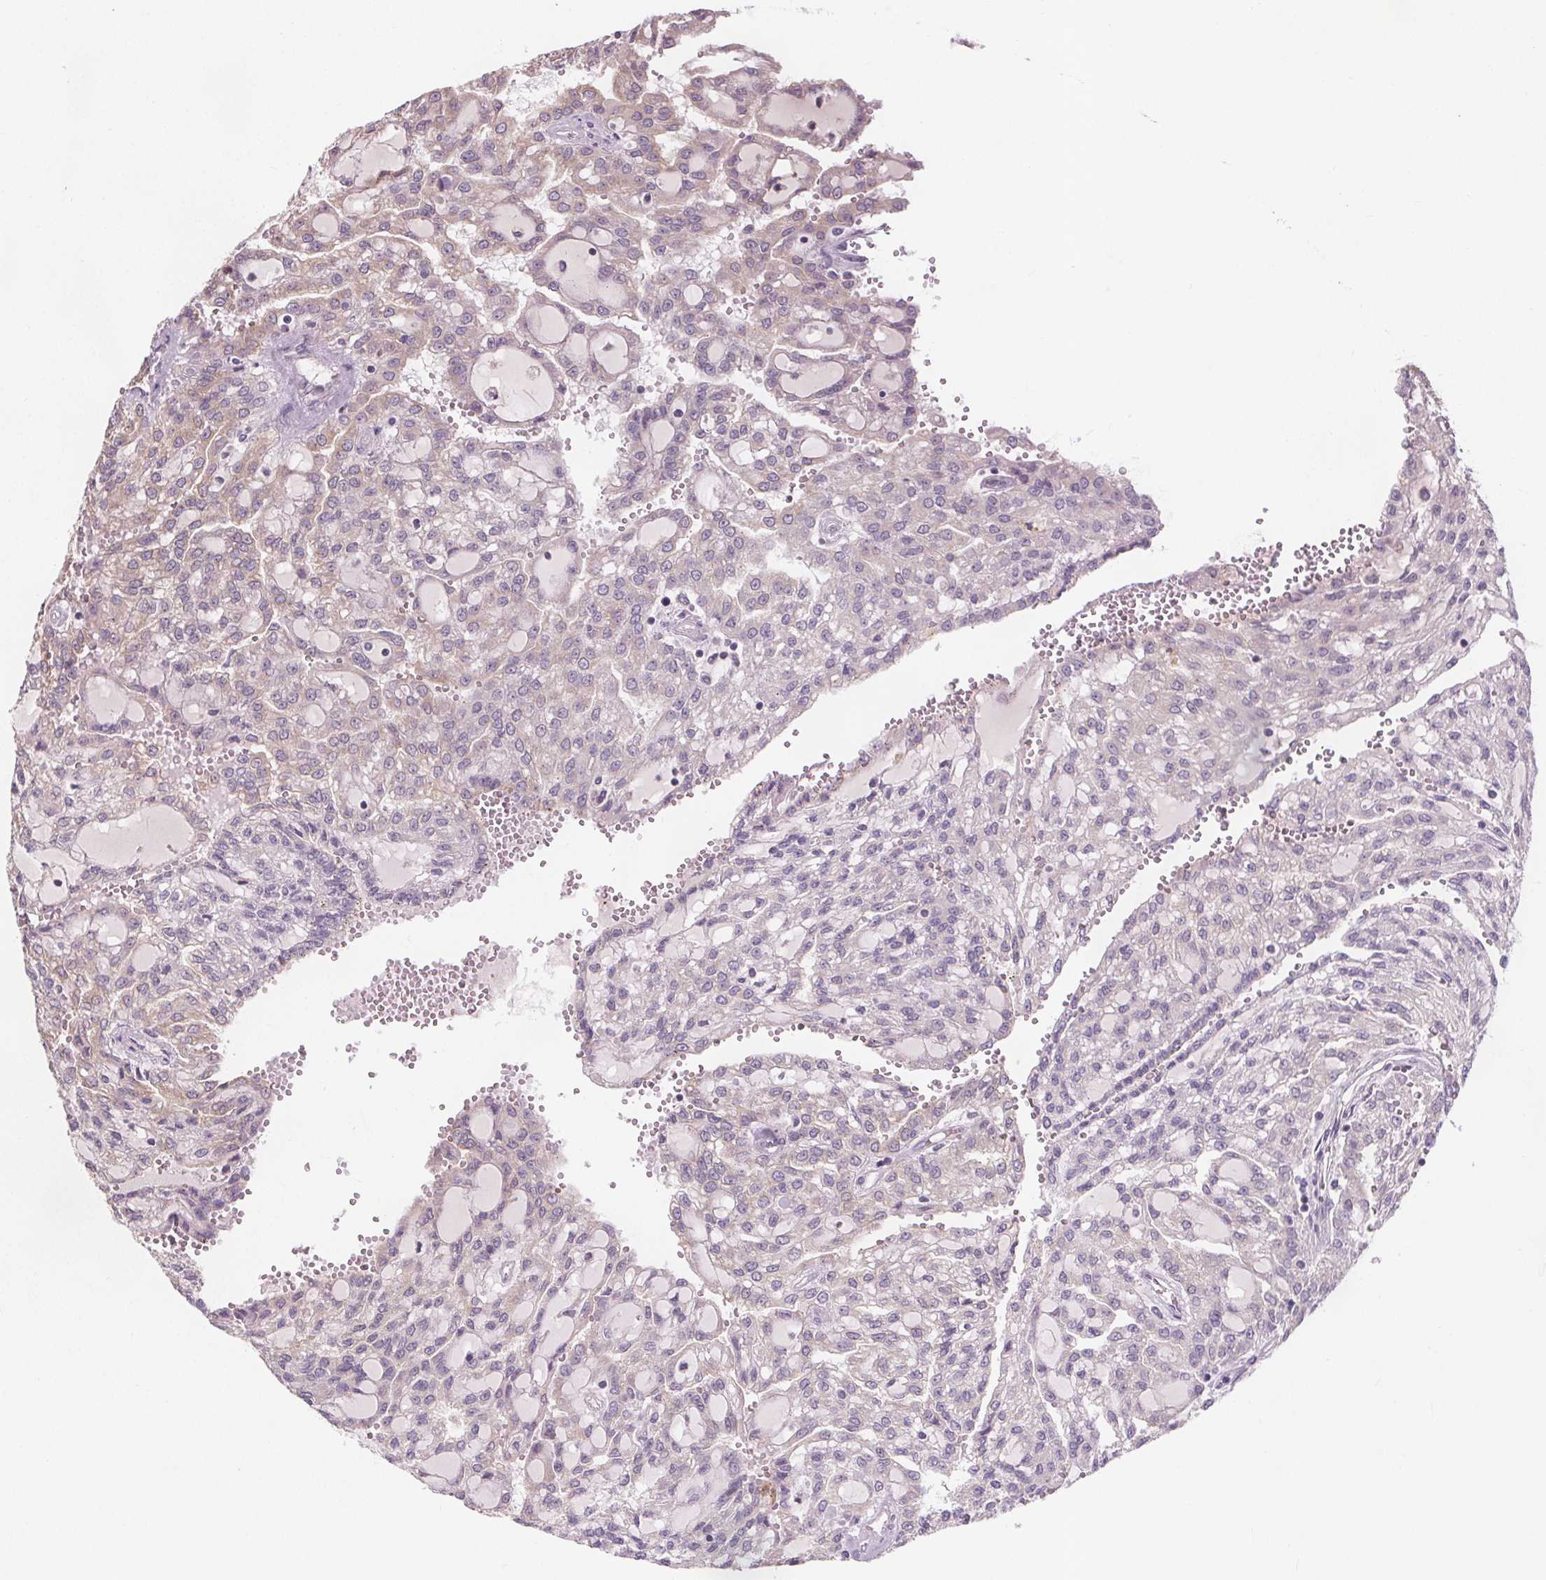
{"staining": {"intensity": "negative", "quantity": "none", "location": "none"}, "tissue": "renal cancer", "cell_type": "Tumor cells", "image_type": "cancer", "snomed": [{"axis": "morphology", "description": "Adenocarcinoma, NOS"}, {"axis": "topography", "description": "Kidney"}], "caption": "Immunohistochemistry photomicrograph of renal adenocarcinoma stained for a protein (brown), which demonstrates no positivity in tumor cells. (Stains: DAB immunohistochemistry (IHC) with hematoxylin counter stain, Microscopy: brightfield microscopy at high magnification).", "gene": "TMEM80", "patient": {"sex": "male", "age": 63}}